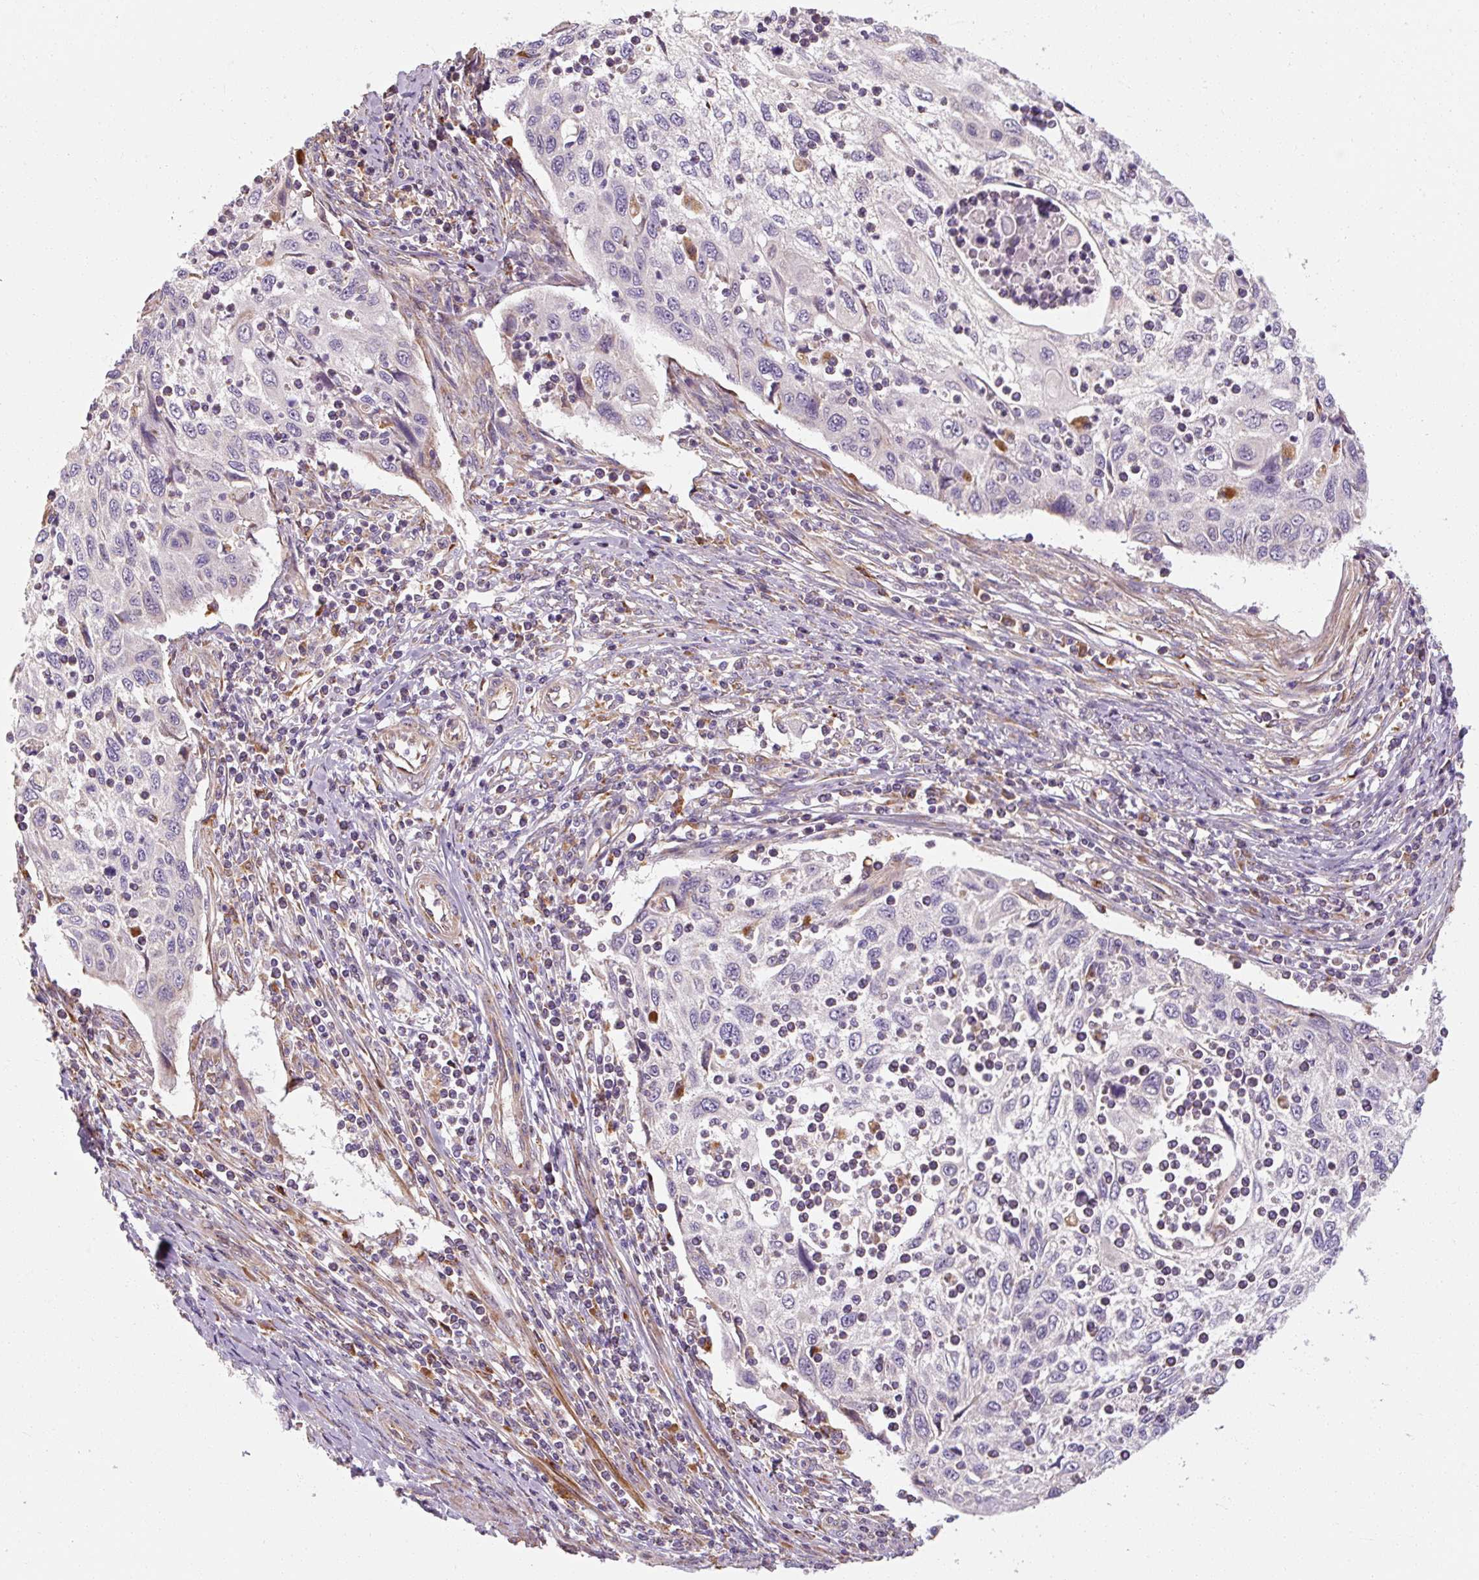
{"staining": {"intensity": "negative", "quantity": "none", "location": "none"}, "tissue": "cervical cancer", "cell_type": "Tumor cells", "image_type": "cancer", "snomed": [{"axis": "morphology", "description": "Squamous cell carcinoma, NOS"}, {"axis": "topography", "description": "Cervix"}], "caption": "Image shows no significant protein staining in tumor cells of cervical squamous cell carcinoma.", "gene": "TBC1D4", "patient": {"sex": "female", "age": 70}}